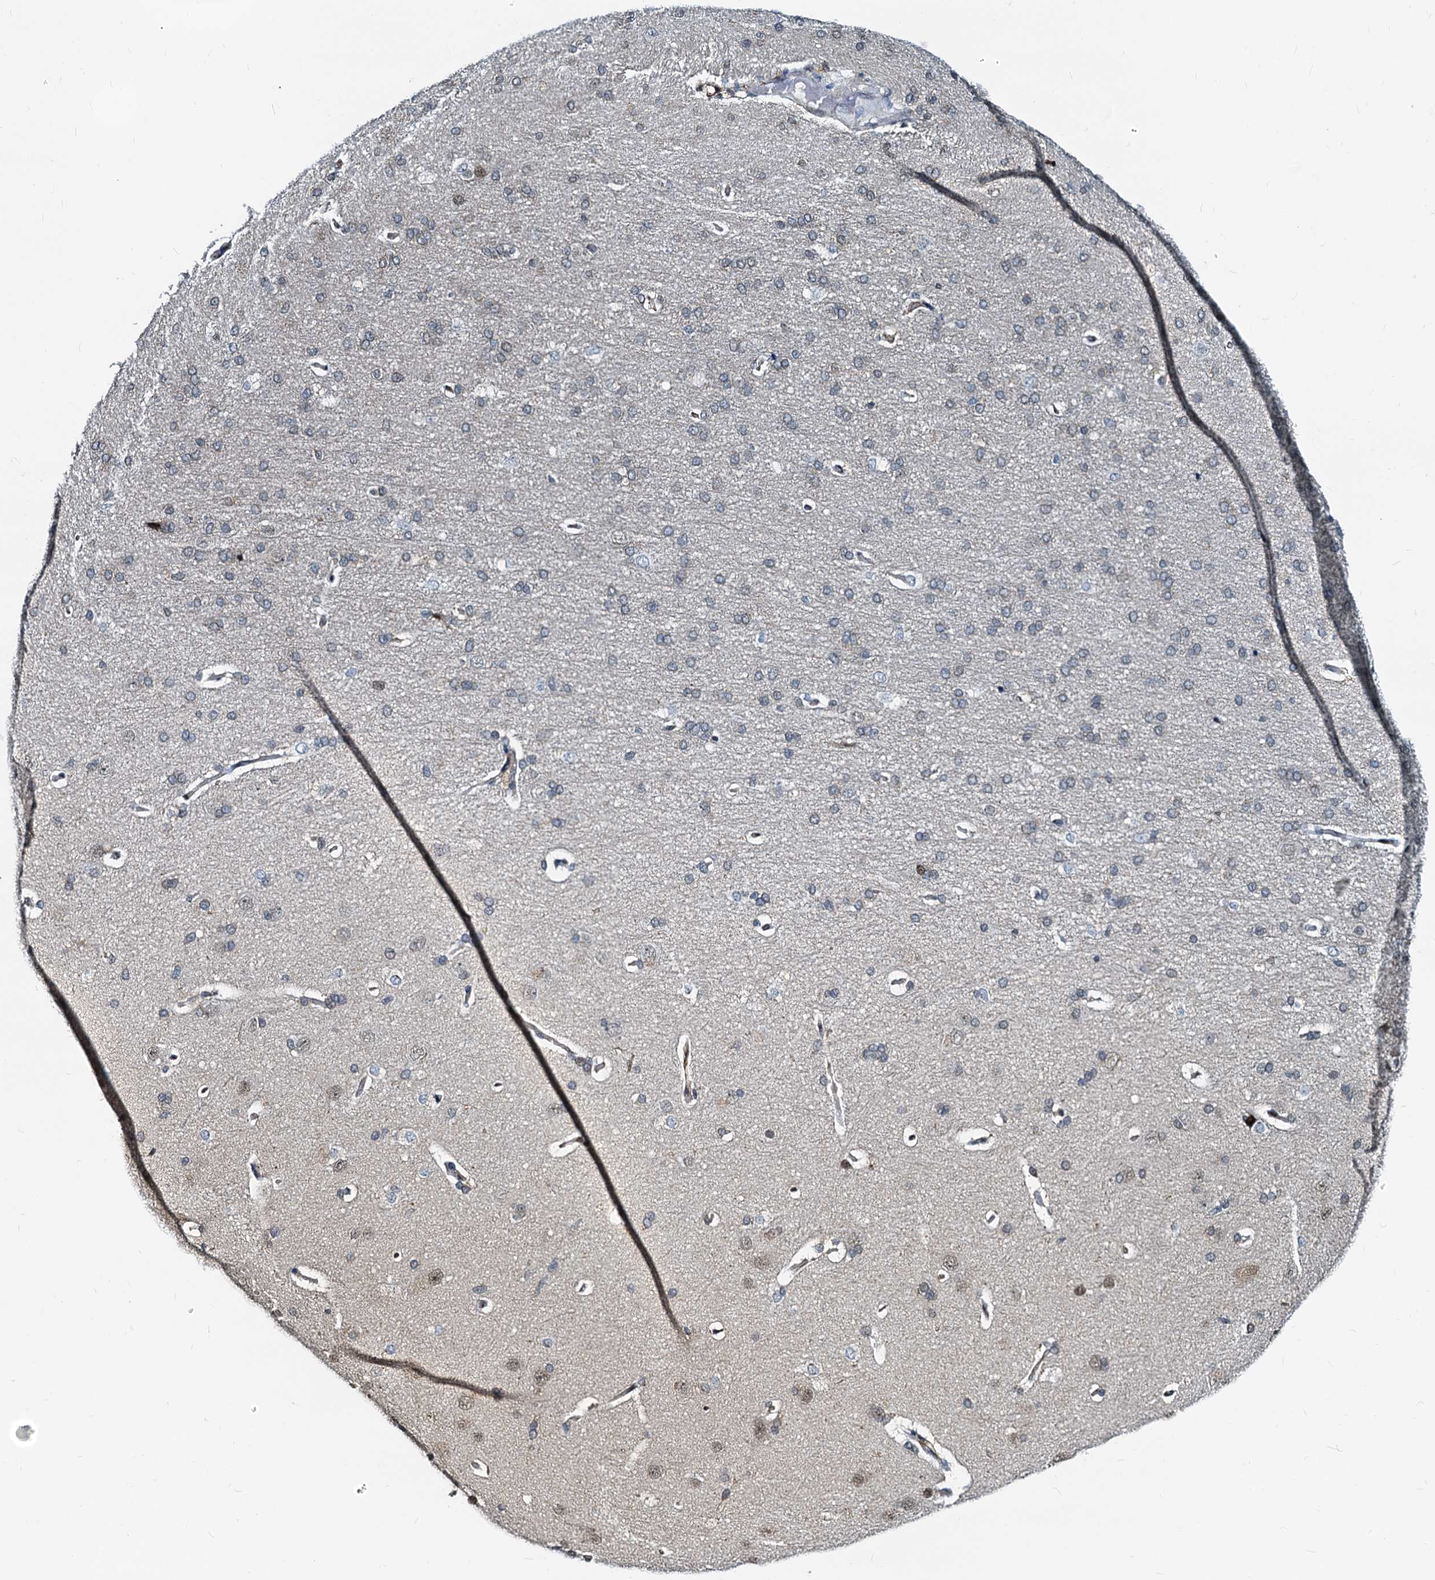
{"staining": {"intensity": "moderate", "quantity": "<25%", "location": "cytoplasmic/membranous,nuclear"}, "tissue": "cerebral cortex", "cell_type": "Endothelial cells", "image_type": "normal", "snomed": [{"axis": "morphology", "description": "Normal tissue, NOS"}, {"axis": "topography", "description": "Cerebral cortex"}], "caption": "Immunohistochemistry (DAB (3,3'-diaminobenzidine)) staining of normal cerebral cortex exhibits moderate cytoplasmic/membranous,nuclear protein positivity in about <25% of endothelial cells. Immunohistochemistry stains the protein in brown and the nuclei are stained blue.", "gene": "PTGES3", "patient": {"sex": "male", "age": 62}}